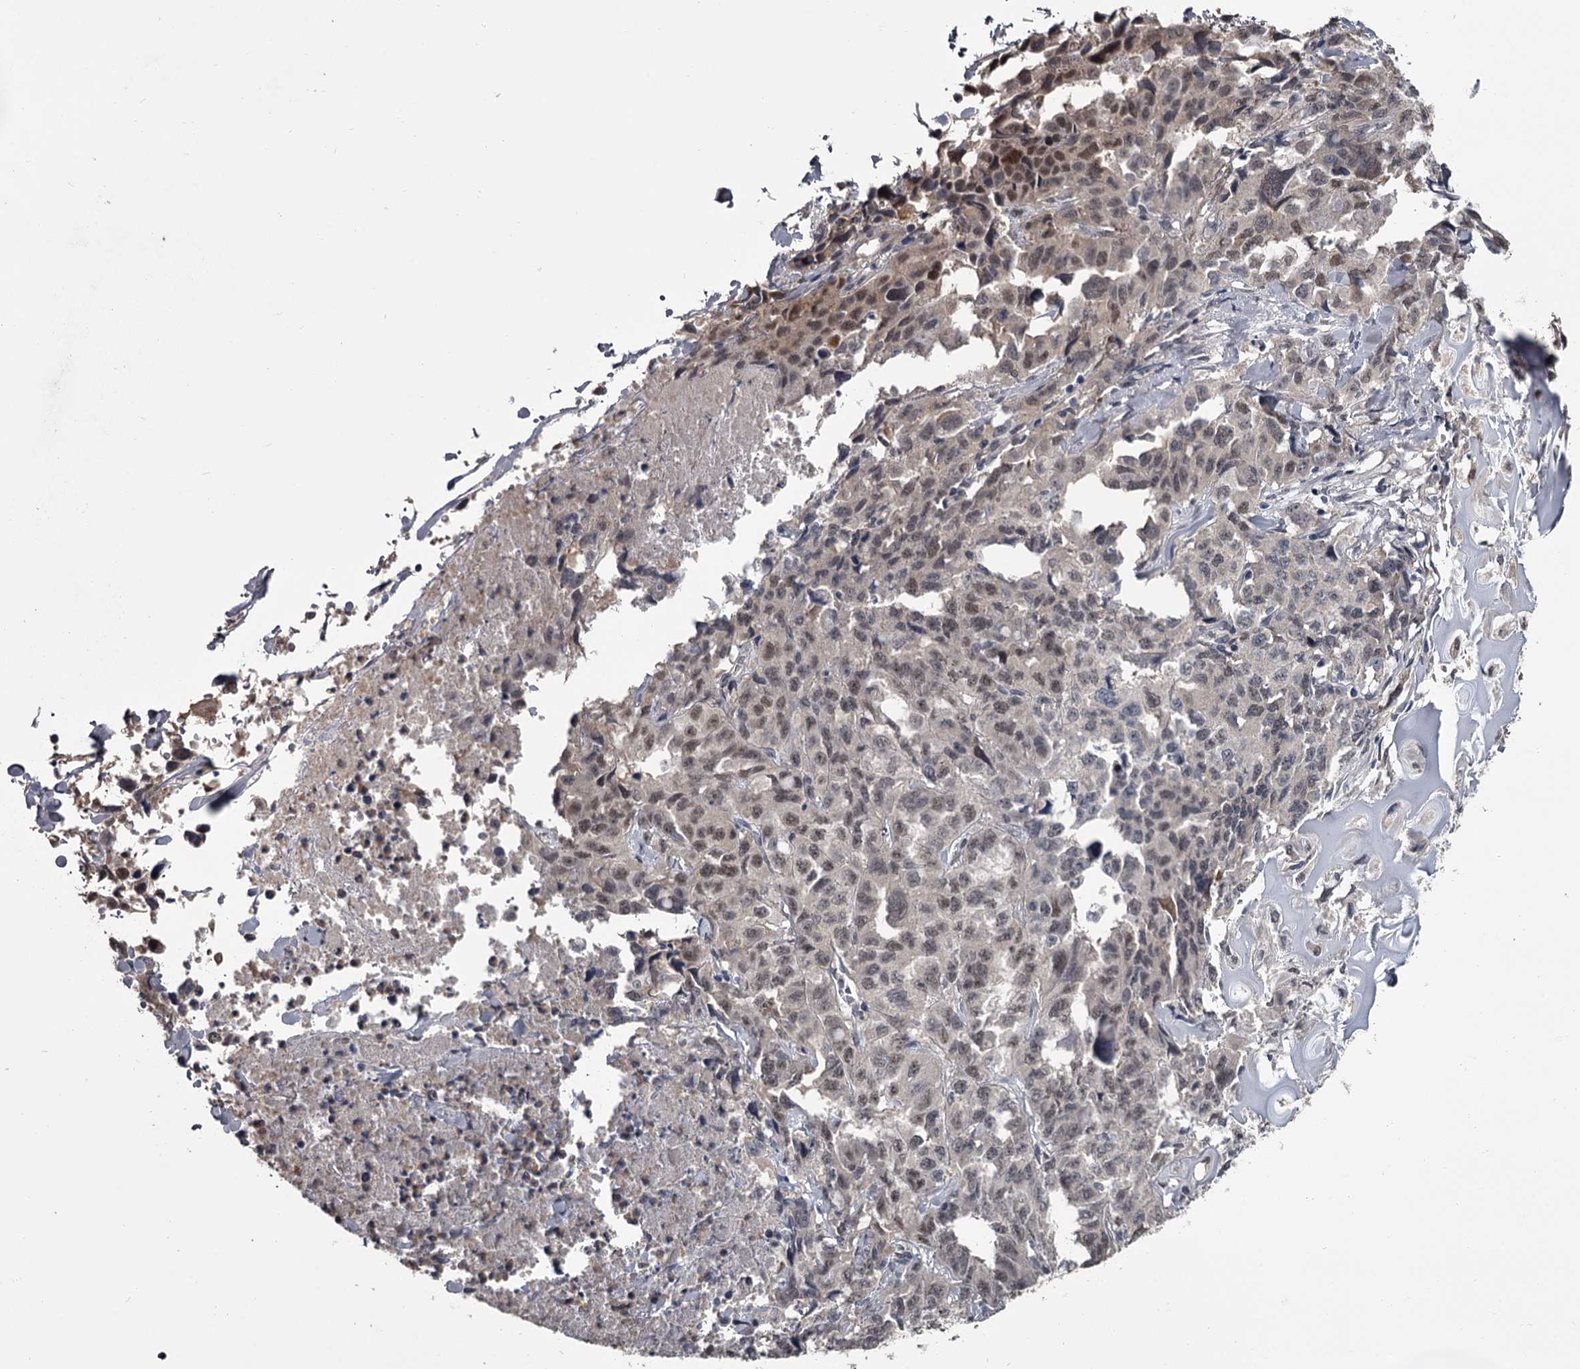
{"staining": {"intensity": "moderate", "quantity": "<25%", "location": "nuclear"}, "tissue": "lung cancer", "cell_type": "Tumor cells", "image_type": "cancer", "snomed": [{"axis": "morphology", "description": "Adenocarcinoma, NOS"}, {"axis": "topography", "description": "Lung"}], "caption": "IHC staining of lung adenocarcinoma, which shows low levels of moderate nuclear expression in about <25% of tumor cells indicating moderate nuclear protein expression. The staining was performed using DAB (brown) for protein detection and nuclei were counterstained in hematoxylin (blue).", "gene": "PRPF40B", "patient": {"sex": "female", "age": 51}}